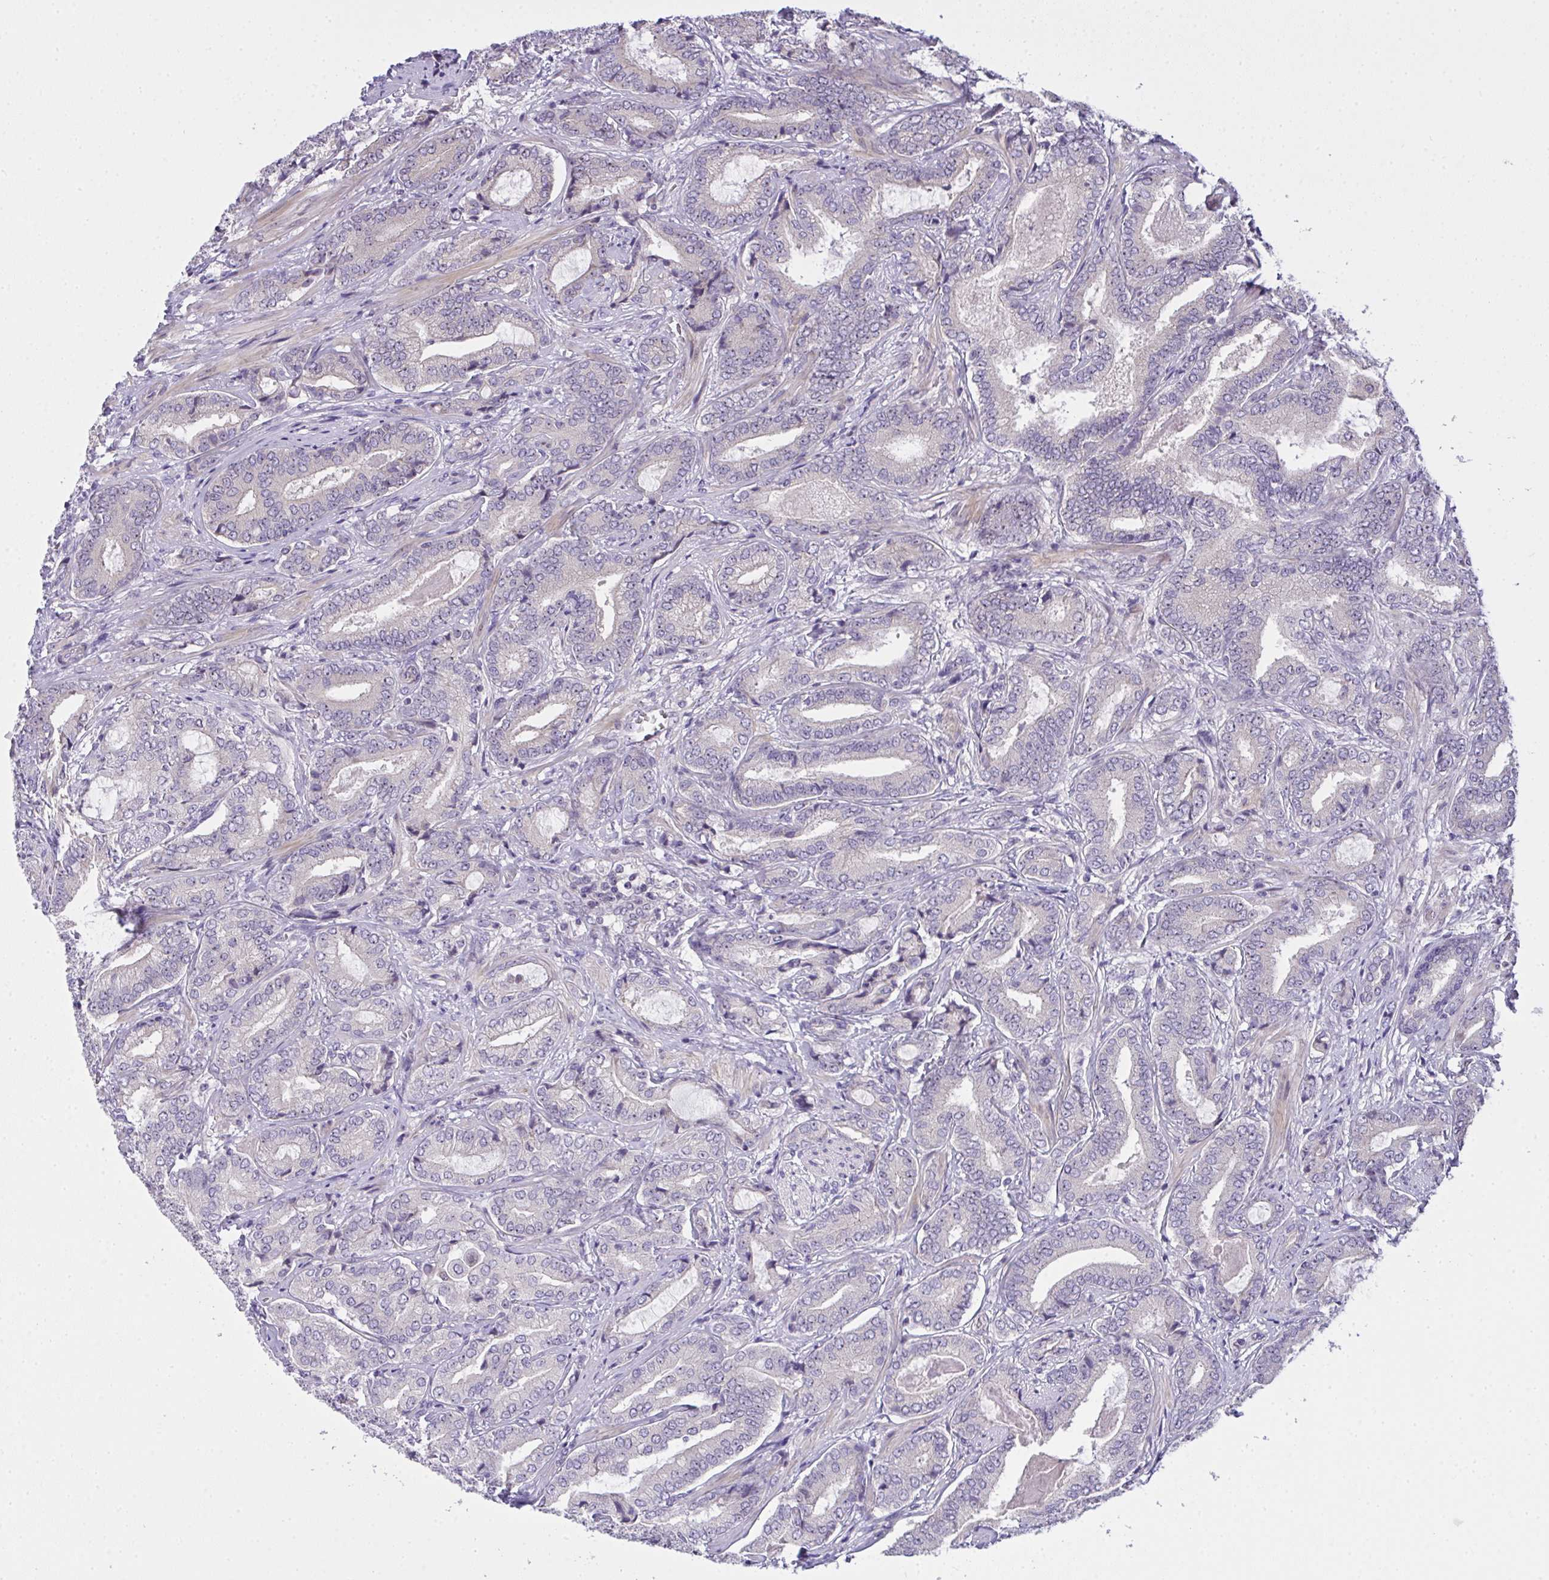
{"staining": {"intensity": "negative", "quantity": "none", "location": "none"}, "tissue": "prostate cancer", "cell_type": "Tumor cells", "image_type": "cancer", "snomed": [{"axis": "morphology", "description": "Adenocarcinoma, High grade"}, {"axis": "topography", "description": "Prostate"}], "caption": "Adenocarcinoma (high-grade) (prostate) stained for a protein using IHC shows no positivity tumor cells.", "gene": "NT5C1A", "patient": {"sex": "male", "age": 62}}